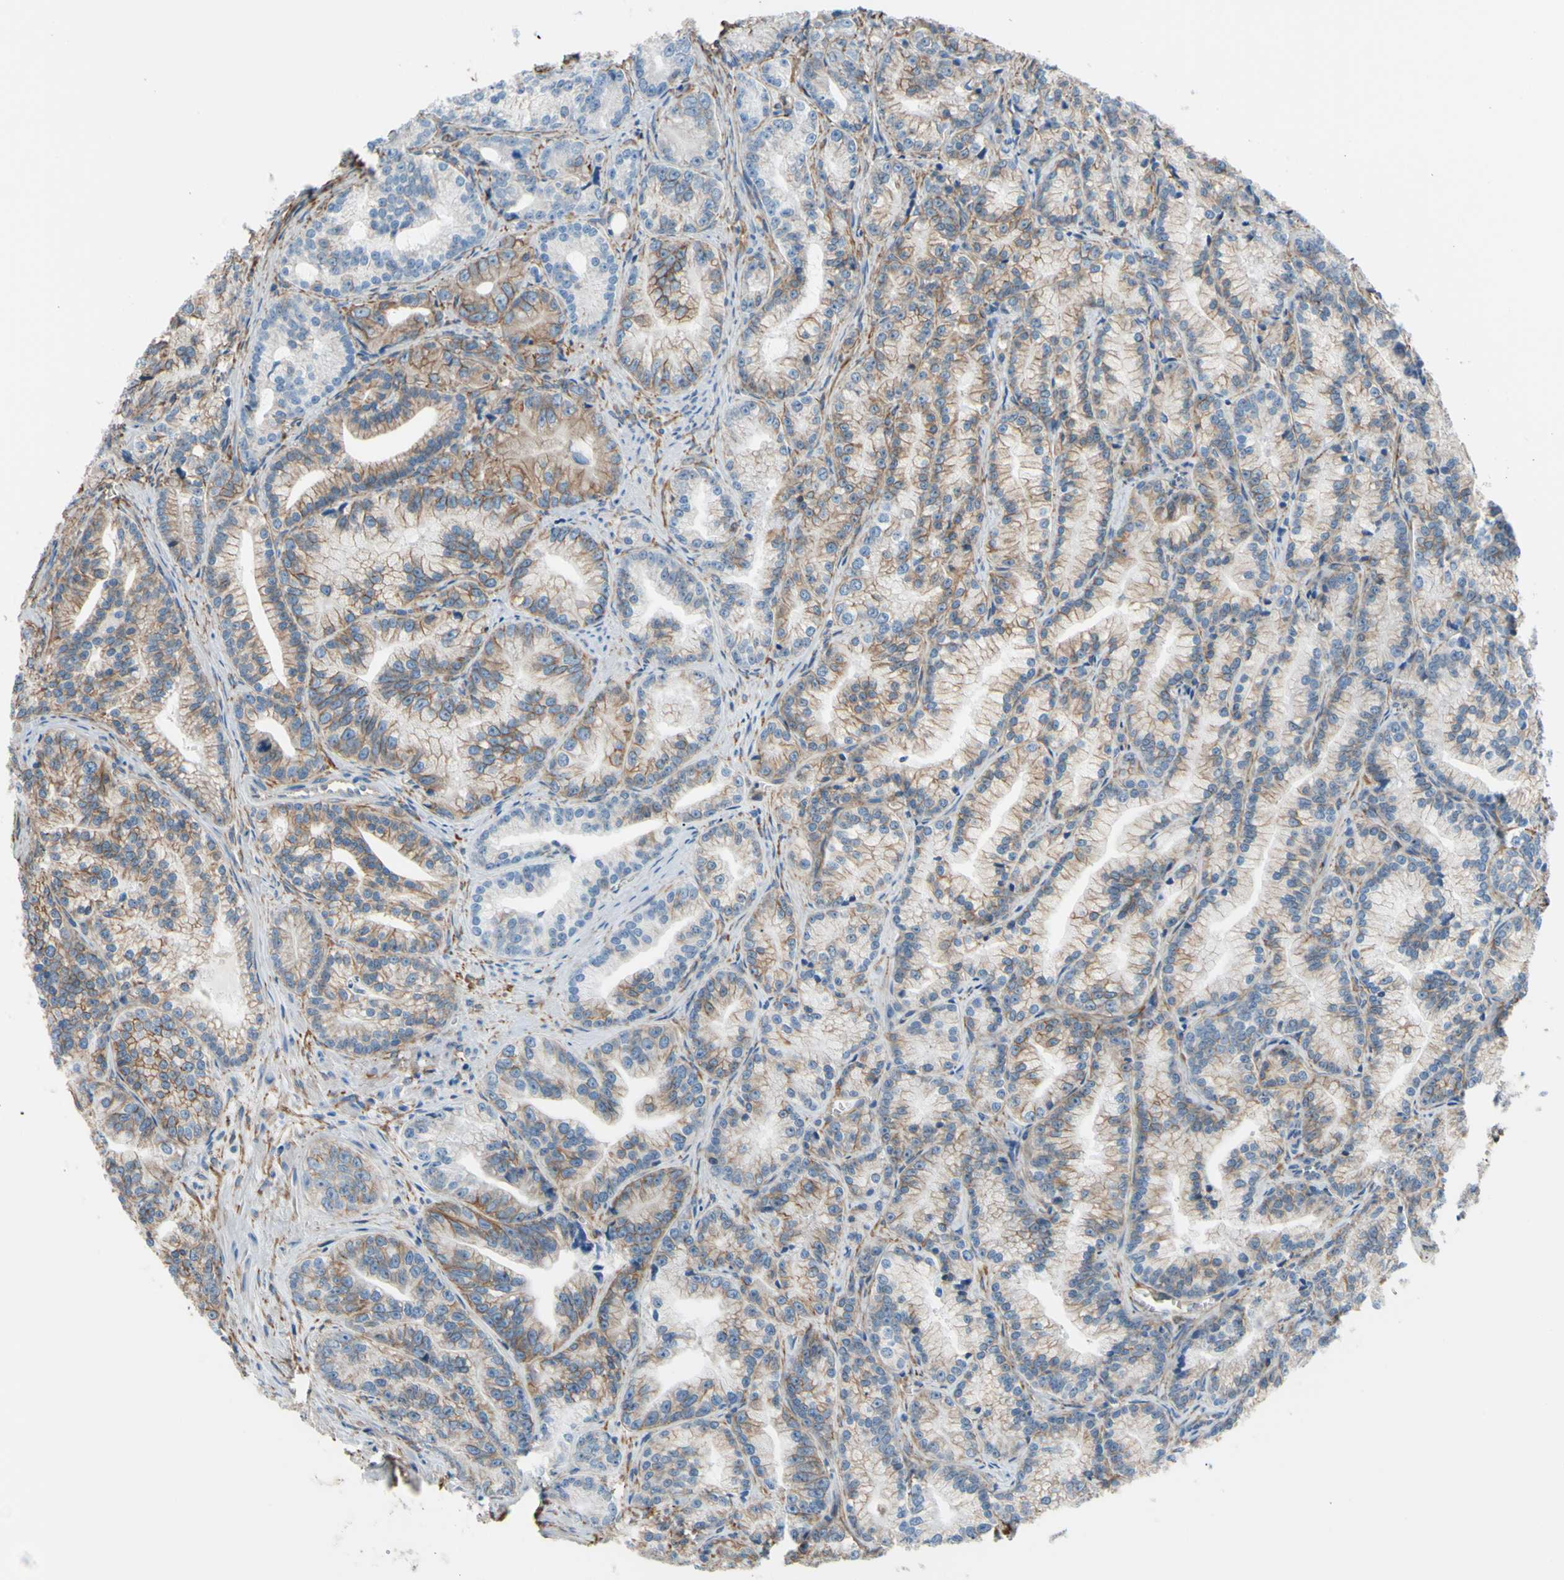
{"staining": {"intensity": "weak", "quantity": "25%-75%", "location": "cytoplasmic/membranous"}, "tissue": "prostate cancer", "cell_type": "Tumor cells", "image_type": "cancer", "snomed": [{"axis": "morphology", "description": "Adenocarcinoma, Low grade"}, {"axis": "topography", "description": "Prostate"}], "caption": "An image of human prostate cancer stained for a protein demonstrates weak cytoplasmic/membranous brown staining in tumor cells.", "gene": "ADD1", "patient": {"sex": "male", "age": 89}}